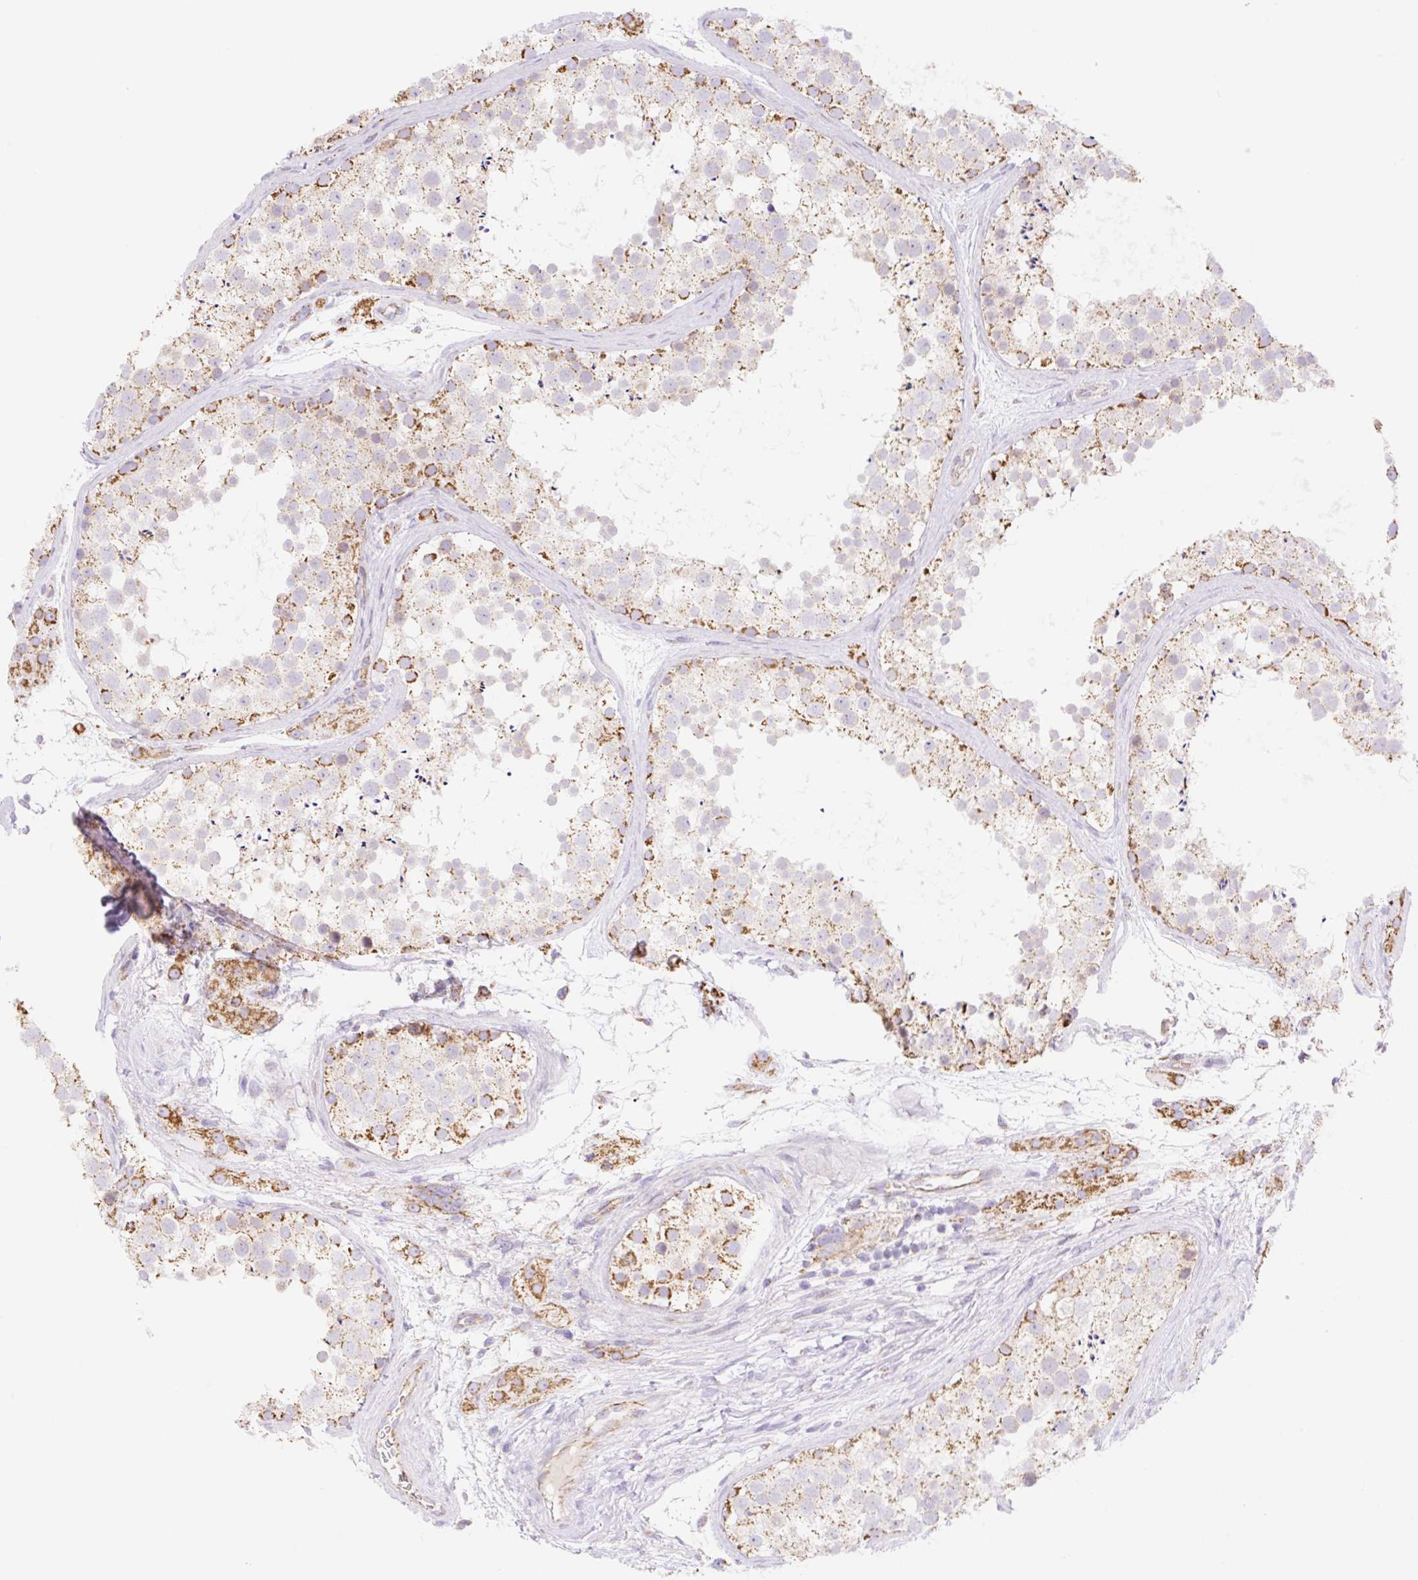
{"staining": {"intensity": "moderate", "quantity": "<25%", "location": "cytoplasmic/membranous"}, "tissue": "testis", "cell_type": "Cells in seminiferous ducts", "image_type": "normal", "snomed": [{"axis": "morphology", "description": "Normal tissue, NOS"}, {"axis": "topography", "description": "Testis"}], "caption": "Testis stained with immunohistochemistry demonstrates moderate cytoplasmic/membranous expression in about <25% of cells in seminiferous ducts. (DAB (3,3'-diaminobenzidine) IHC with brightfield microscopy, high magnification).", "gene": "ESAM", "patient": {"sex": "male", "age": 41}}